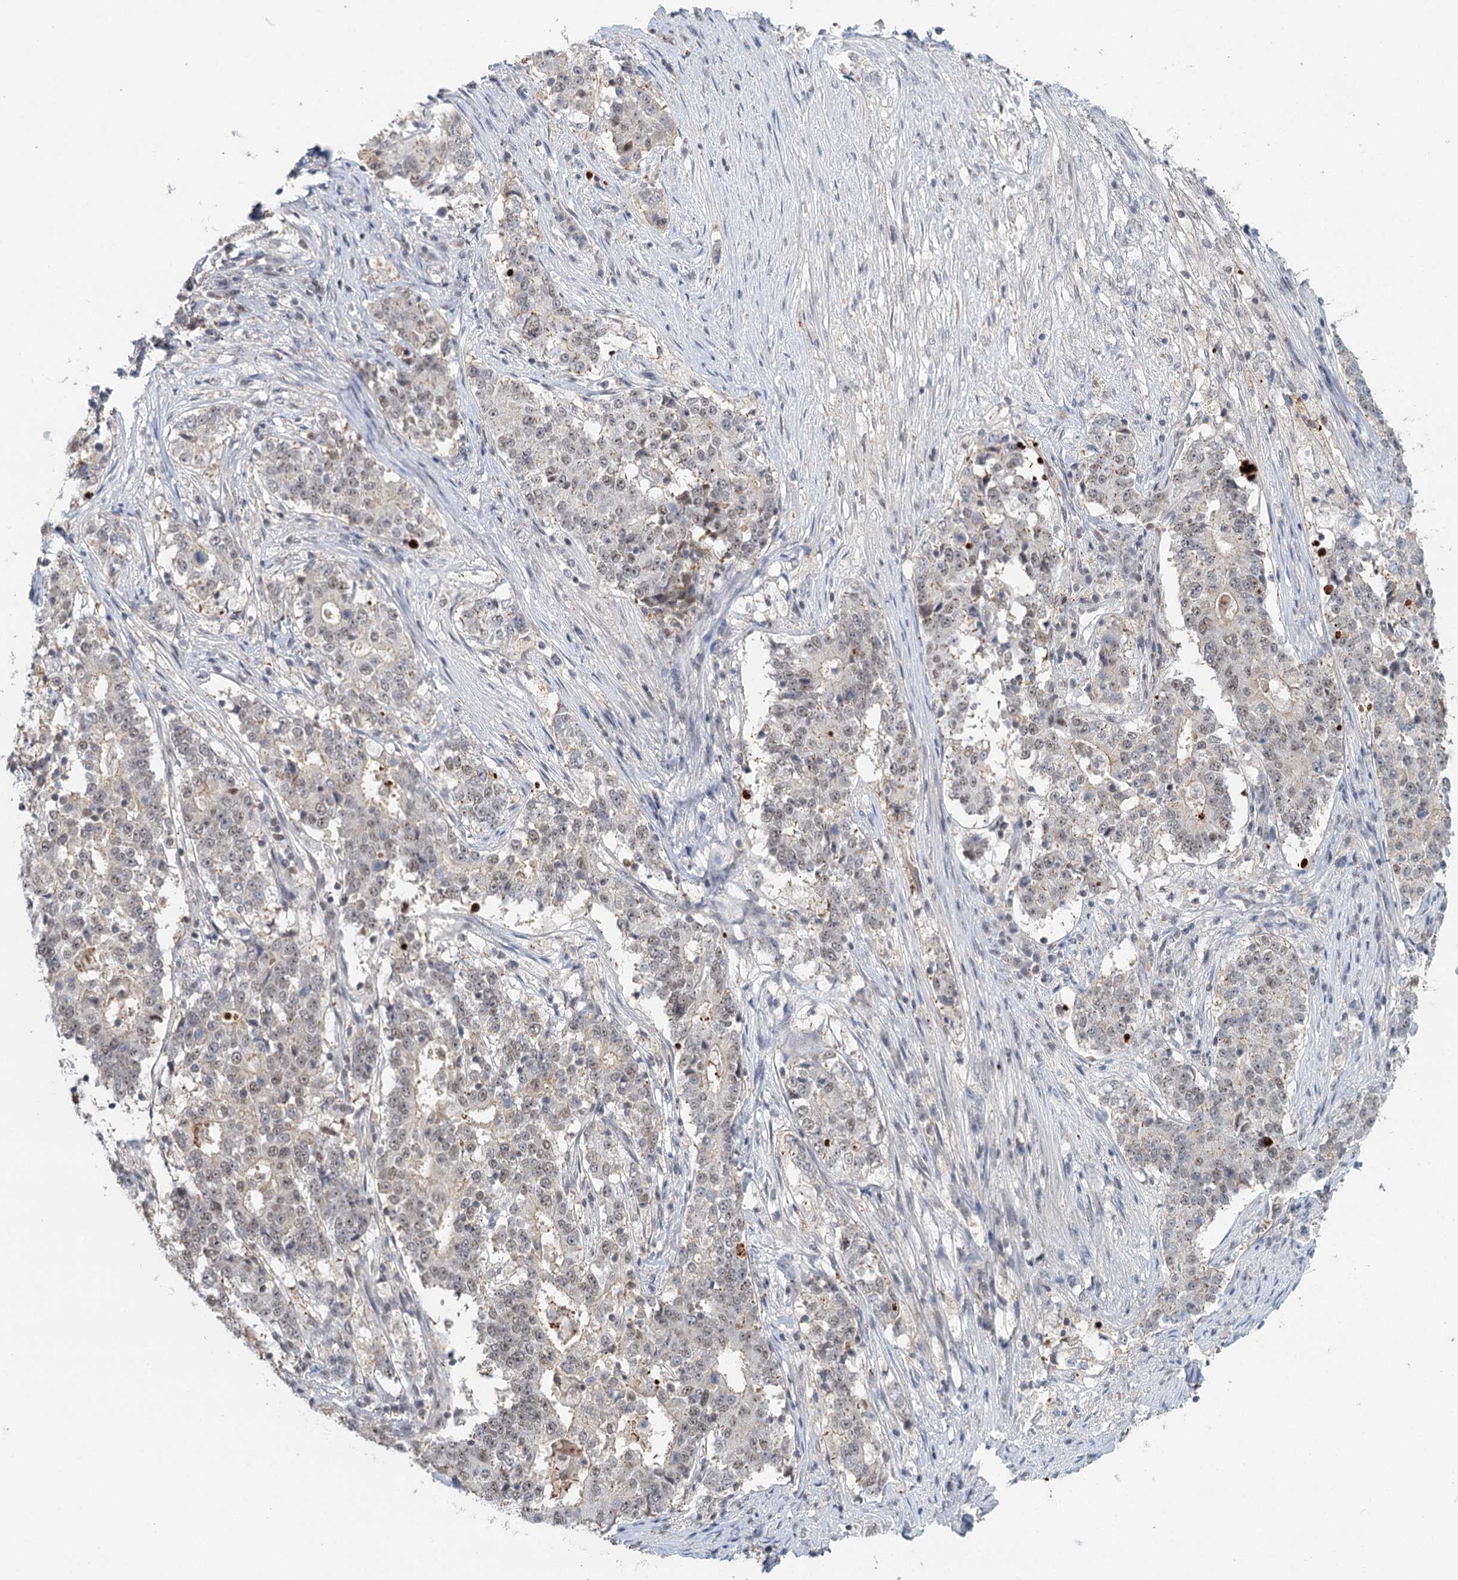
{"staining": {"intensity": "weak", "quantity": "<25%", "location": "nuclear"}, "tissue": "stomach cancer", "cell_type": "Tumor cells", "image_type": "cancer", "snomed": [{"axis": "morphology", "description": "Adenocarcinoma, NOS"}, {"axis": "topography", "description": "Stomach"}], "caption": "Tumor cells show no significant protein positivity in stomach adenocarcinoma.", "gene": "GPATCH11", "patient": {"sex": "male", "age": 59}}